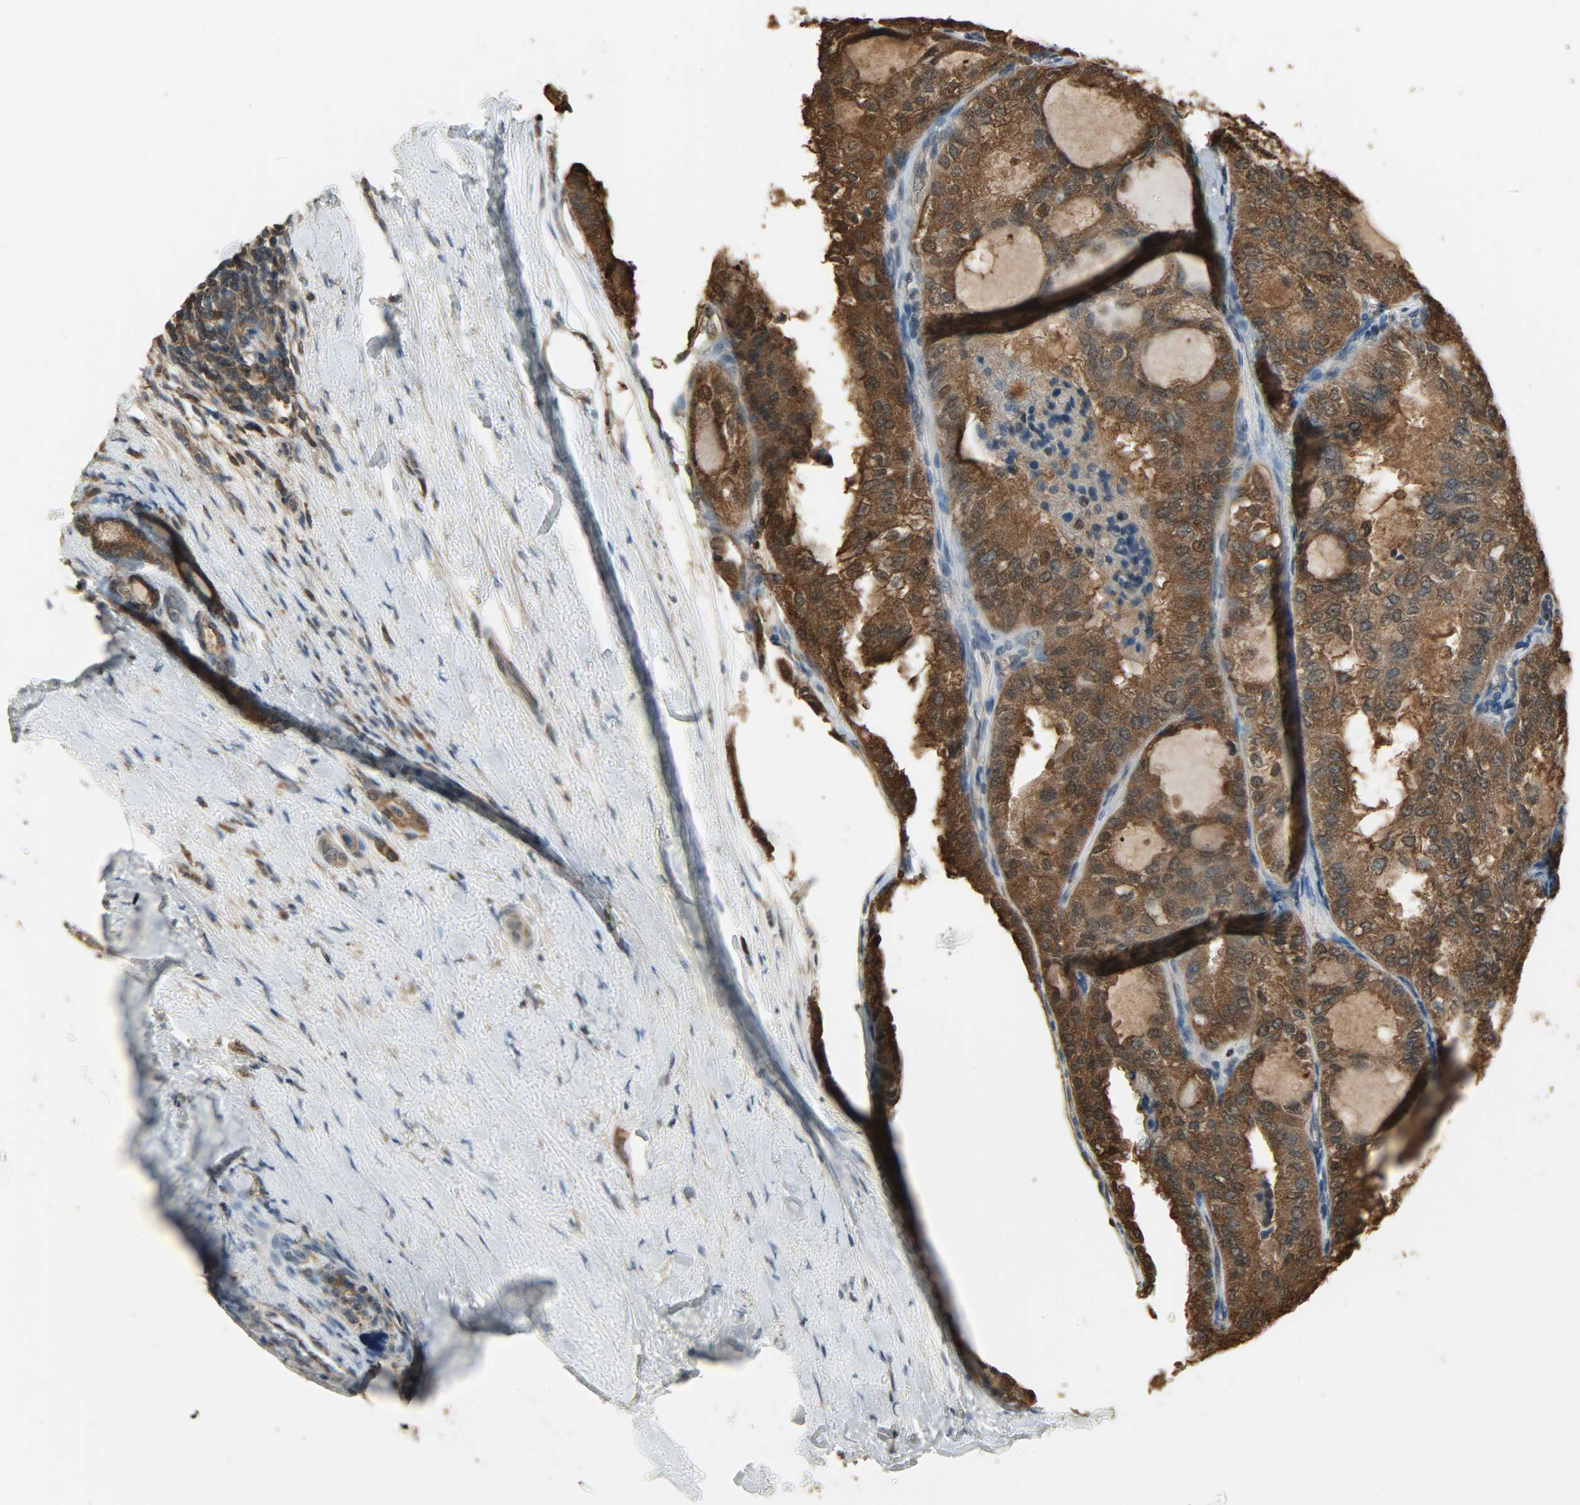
{"staining": {"intensity": "strong", "quantity": ">75%", "location": "cytoplasmic/membranous,nuclear"}, "tissue": "thyroid cancer", "cell_type": "Tumor cells", "image_type": "cancer", "snomed": [{"axis": "morphology", "description": "Follicular adenoma carcinoma, NOS"}, {"axis": "topography", "description": "Thyroid gland"}], "caption": "Immunohistochemistry (IHC) micrograph of neoplastic tissue: thyroid cancer stained using immunohistochemistry (IHC) exhibits high levels of strong protein expression localized specifically in the cytoplasmic/membranous and nuclear of tumor cells, appearing as a cytoplasmic/membranous and nuclear brown color.", "gene": "LDHB", "patient": {"sex": "male", "age": 75}}